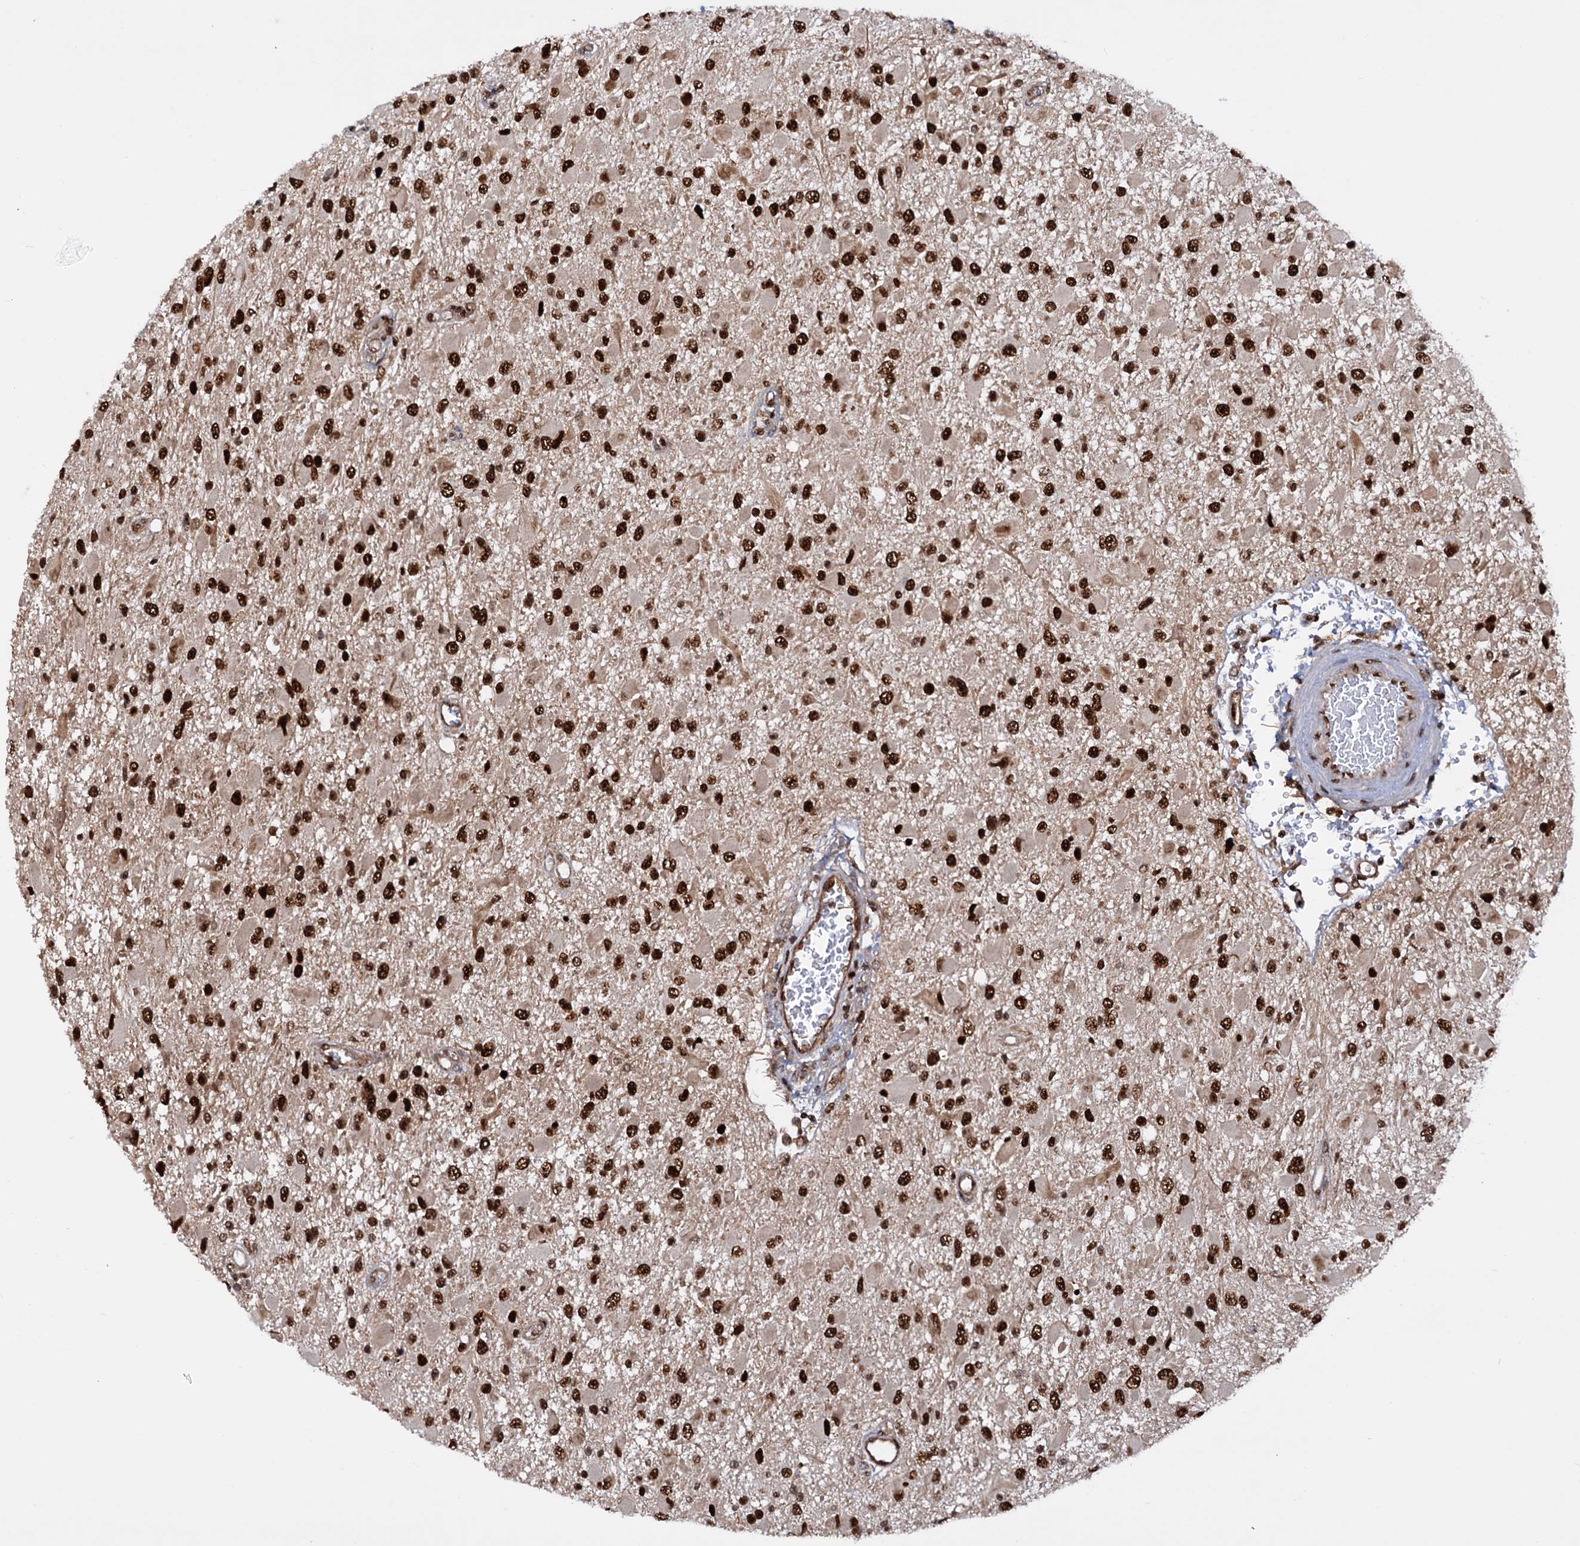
{"staining": {"intensity": "strong", "quantity": ">75%", "location": "nuclear"}, "tissue": "glioma", "cell_type": "Tumor cells", "image_type": "cancer", "snomed": [{"axis": "morphology", "description": "Glioma, malignant, High grade"}, {"axis": "topography", "description": "Brain"}], "caption": "Protein staining of glioma tissue displays strong nuclear positivity in approximately >75% of tumor cells. The staining is performed using DAB brown chromogen to label protein expression. The nuclei are counter-stained blue using hematoxylin.", "gene": "TBC1D12", "patient": {"sex": "male", "age": 53}}